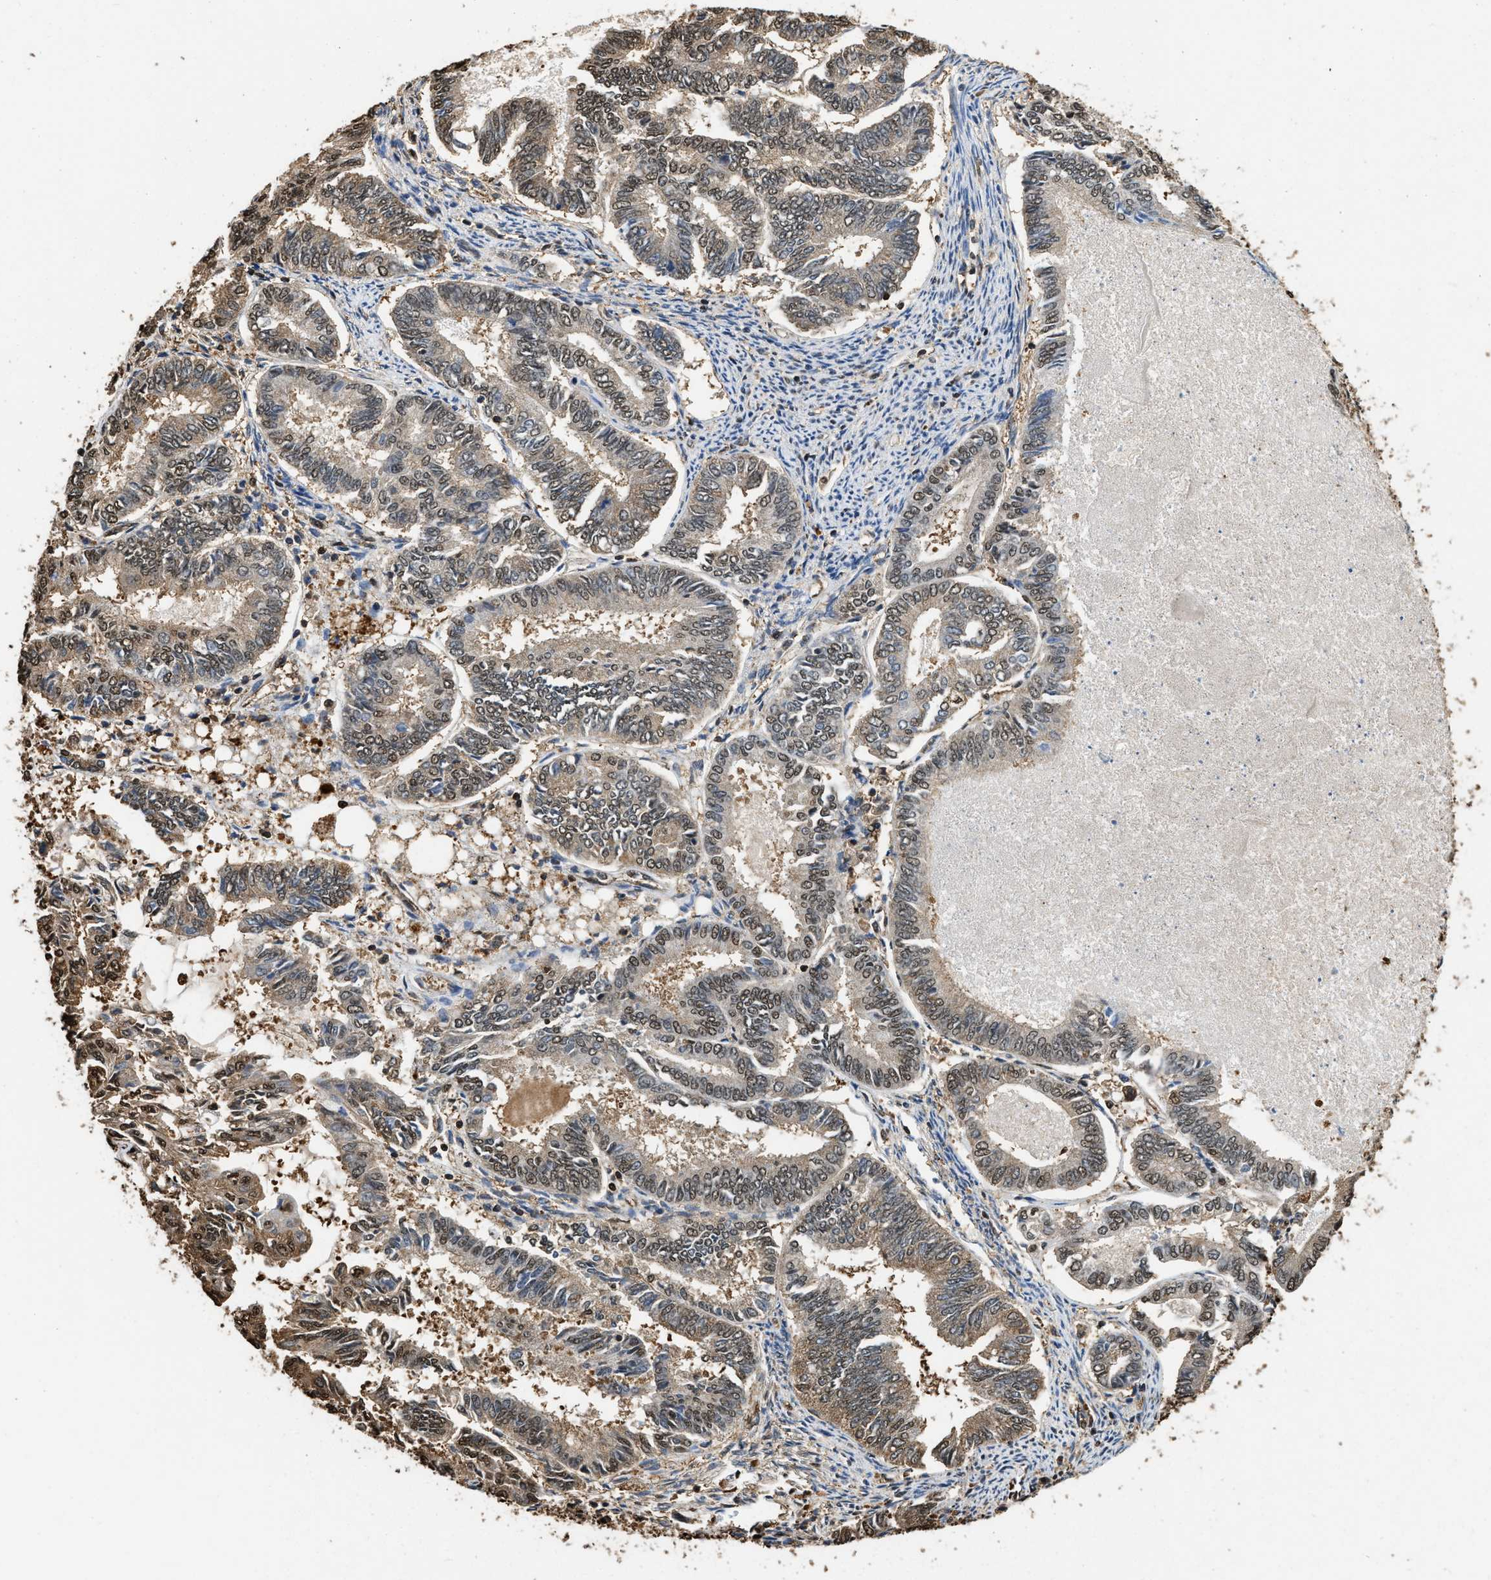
{"staining": {"intensity": "moderate", "quantity": ">75%", "location": "cytoplasmic/membranous,nuclear"}, "tissue": "endometrial cancer", "cell_type": "Tumor cells", "image_type": "cancer", "snomed": [{"axis": "morphology", "description": "Adenocarcinoma, NOS"}, {"axis": "topography", "description": "Endometrium"}], "caption": "DAB (3,3'-diaminobenzidine) immunohistochemical staining of human endometrial cancer shows moderate cytoplasmic/membranous and nuclear protein expression in approximately >75% of tumor cells. The staining was performed using DAB (3,3'-diaminobenzidine) to visualize the protein expression in brown, while the nuclei were stained in blue with hematoxylin (Magnification: 20x).", "gene": "GAPDH", "patient": {"sex": "female", "age": 86}}